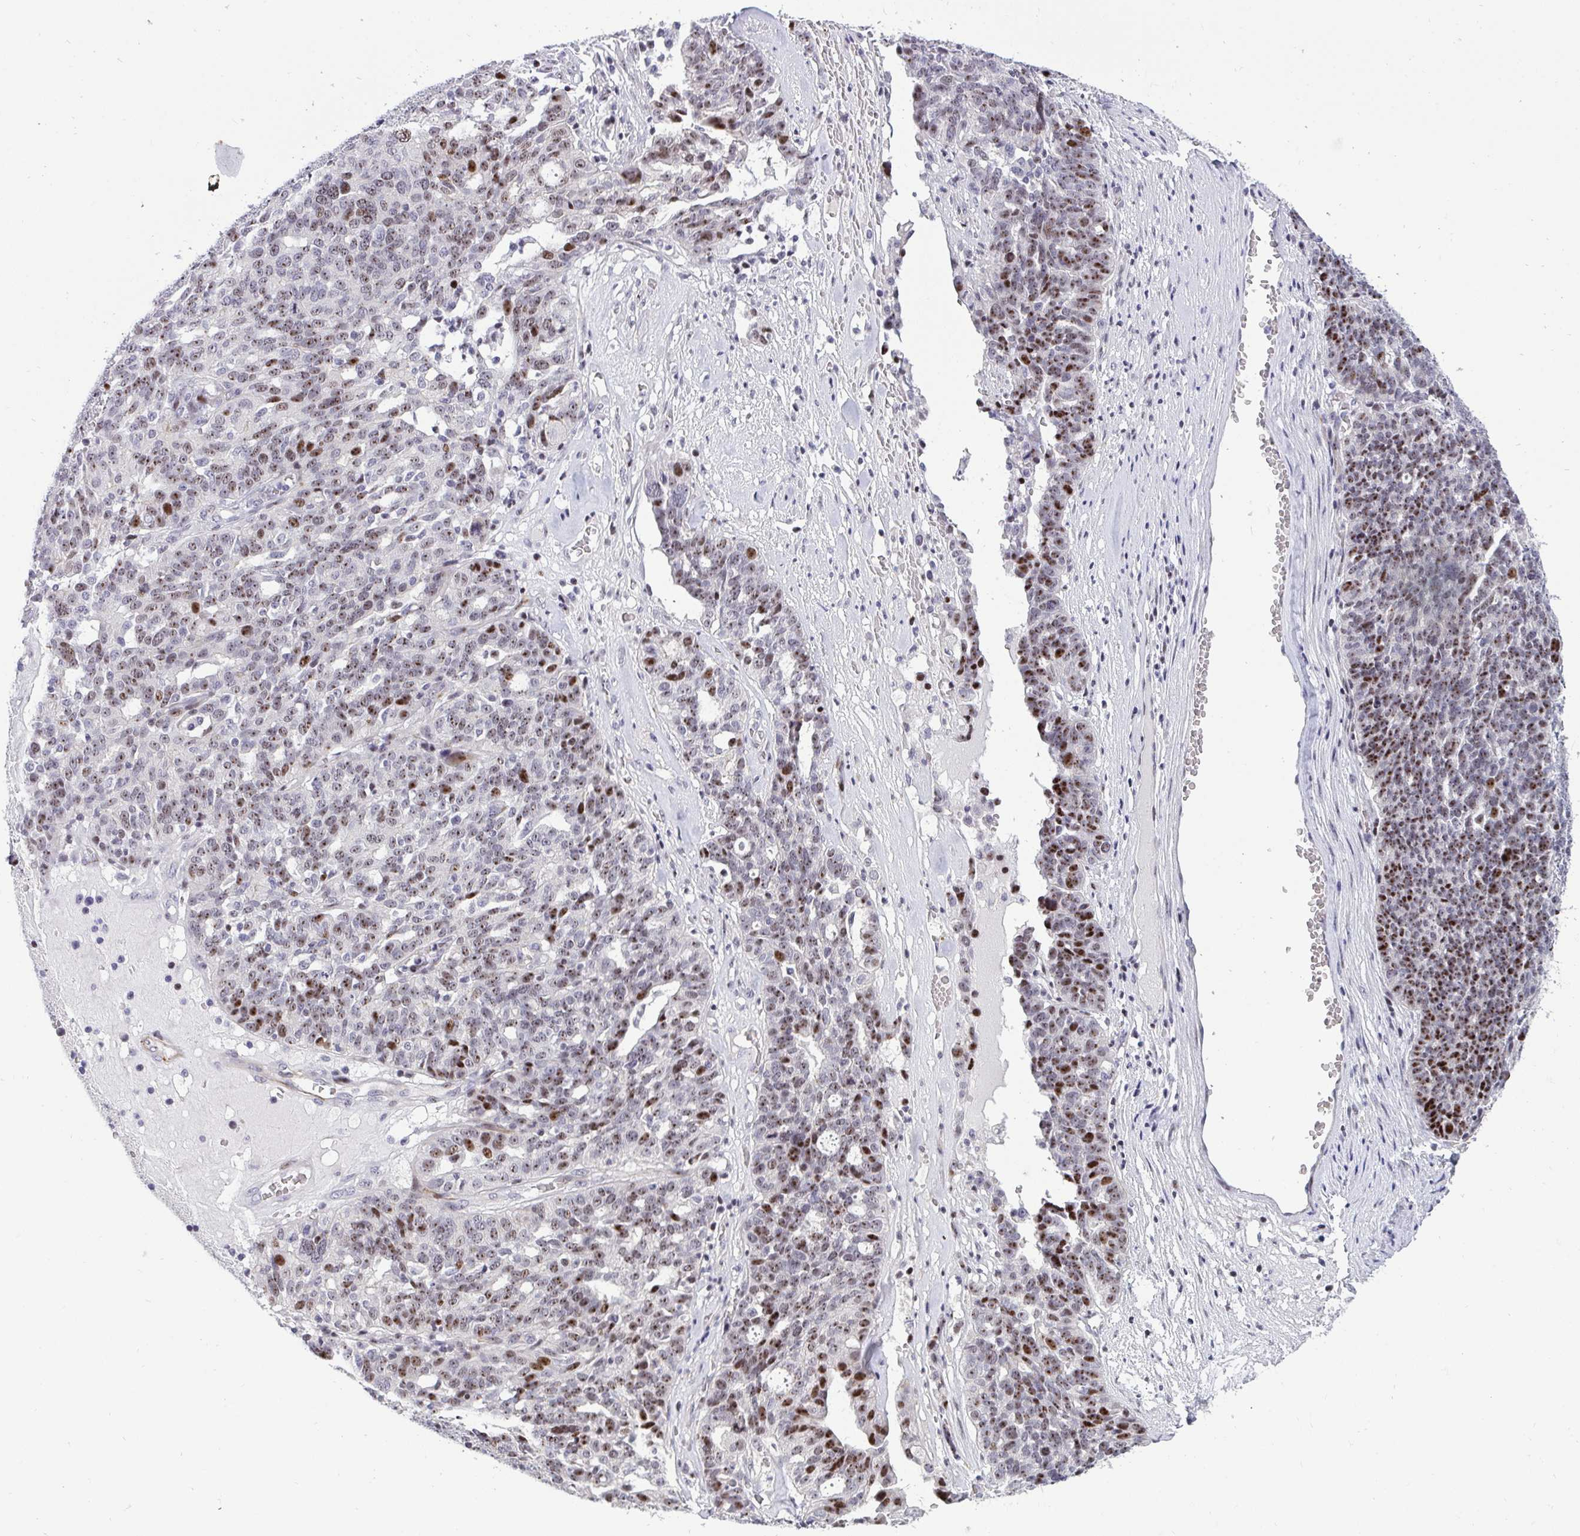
{"staining": {"intensity": "moderate", "quantity": ">75%", "location": "nuclear"}, "tissue": "ovarian cancer", "cell_type": "Tumor cells", "image_type": "cancer", "snomed": [{"axis": "morphology", "description": "Cystadenocarcinoma, serous, NOS"}, {"axis": "topography", "description": "Ovary"}], "caption": "Immunohistochemistry (IHC) image of neoplastic tissue: ovarian cancer stained using immunohistochemistry (IHC) demonstrates medium levels of moderate protein expression localized specifically in the nuclear of tumor cells, appearing as a nuclear brown color.", "gene": "PLPPR3", "patient": {"sex": "female", "age": 59}}